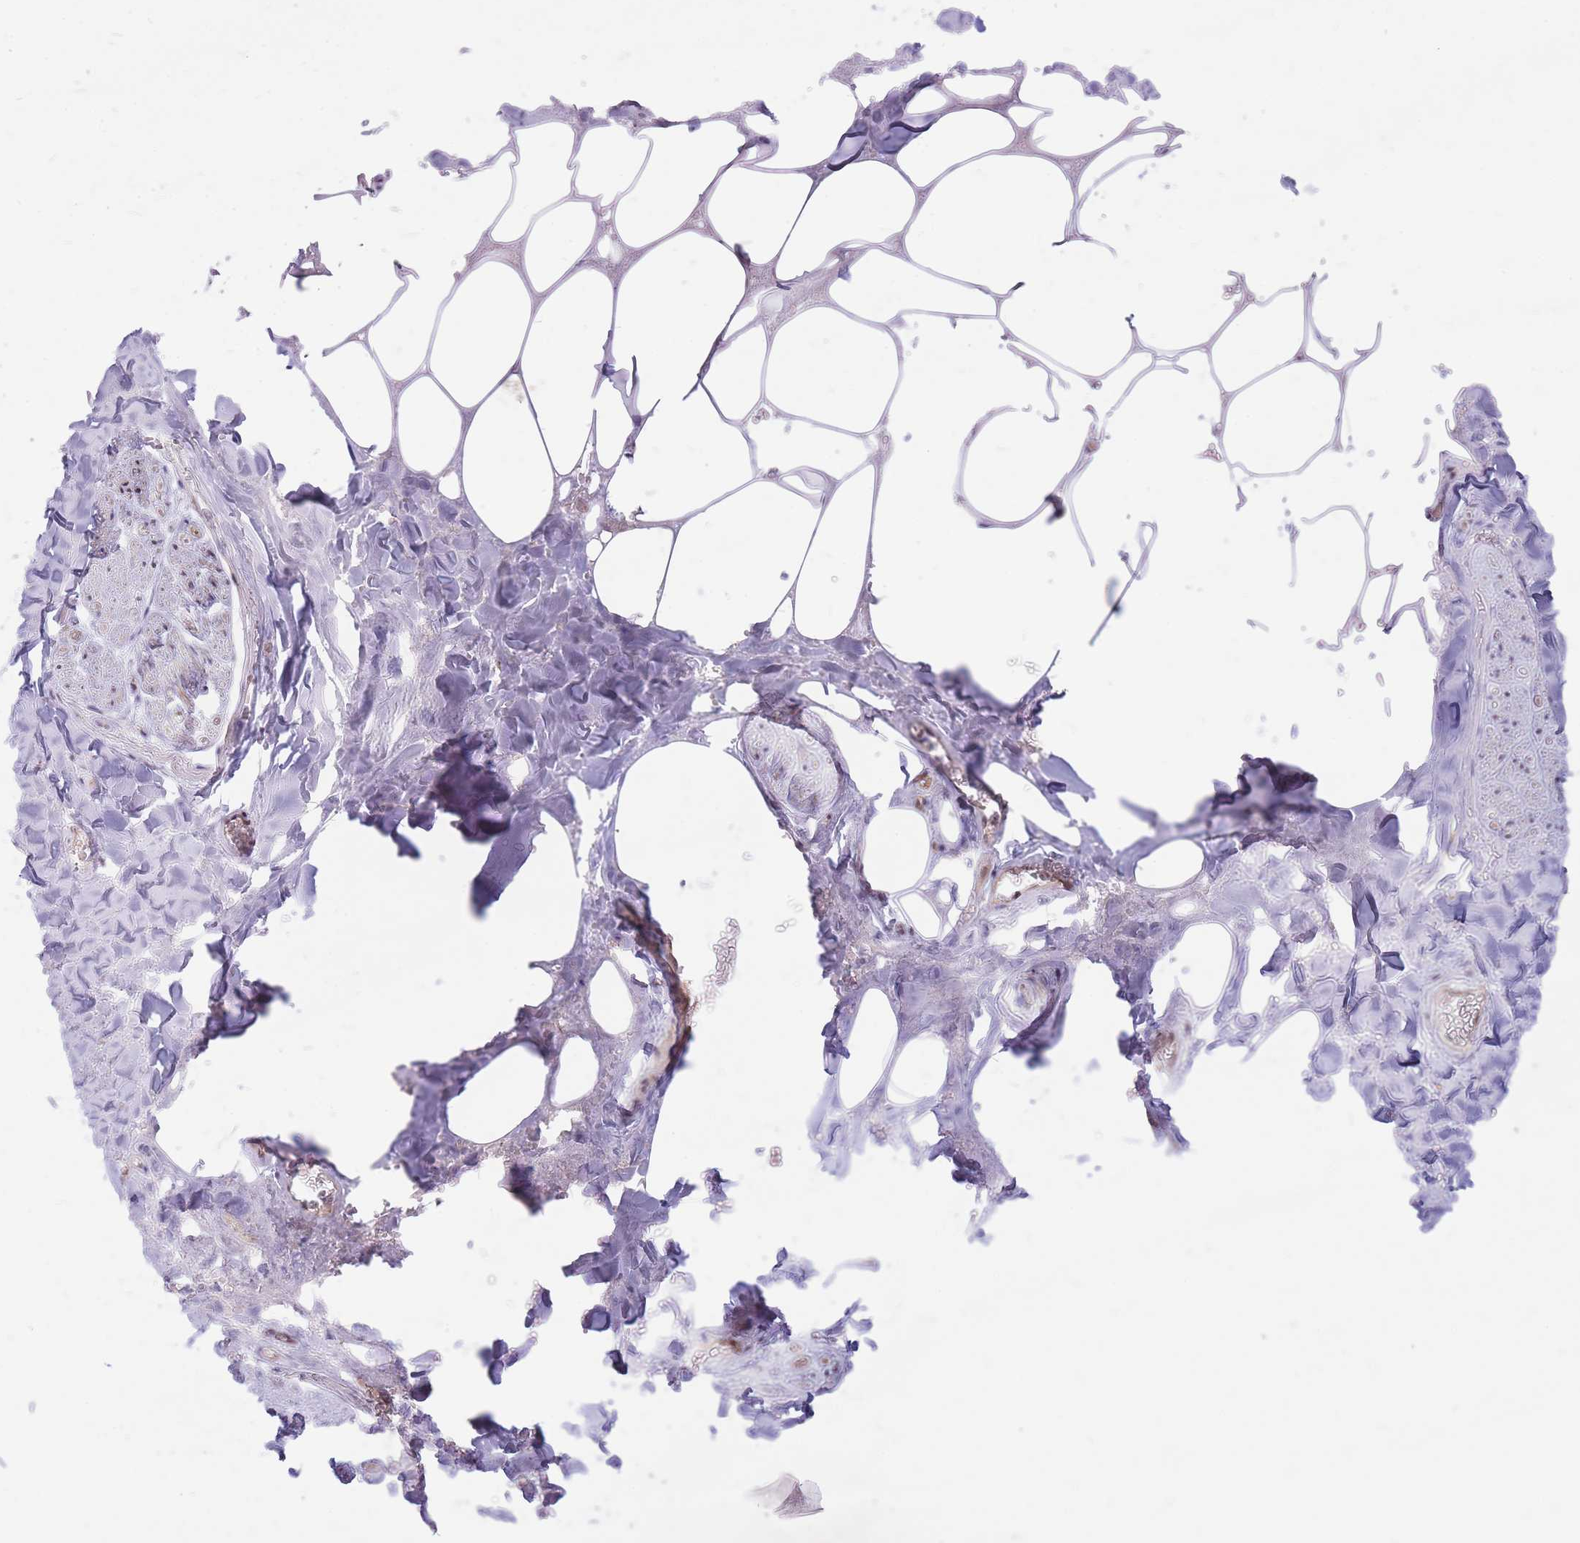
{"staining": {"intensity": "negative", "quantity": "none", "location": "none"}, "tissue": "adipose tissue", "cell_type": "Adipocytes", "image_type": "normal", "snomed": [{"axis": "morphology", "description": "Normal tissue, NOS"}, {"axis": "topography", "description": "Salivary gland"}, {"axis": "topography", "description": "Peripheral nerve tissue"}], "caption": "Adipose tissue was stained to show a protein in brown. There is no significant expression in adipocytes. (DAB IHC, high magnification).", "gene": "ERCC2", "patient": {"sex": "male", "age": 38}}